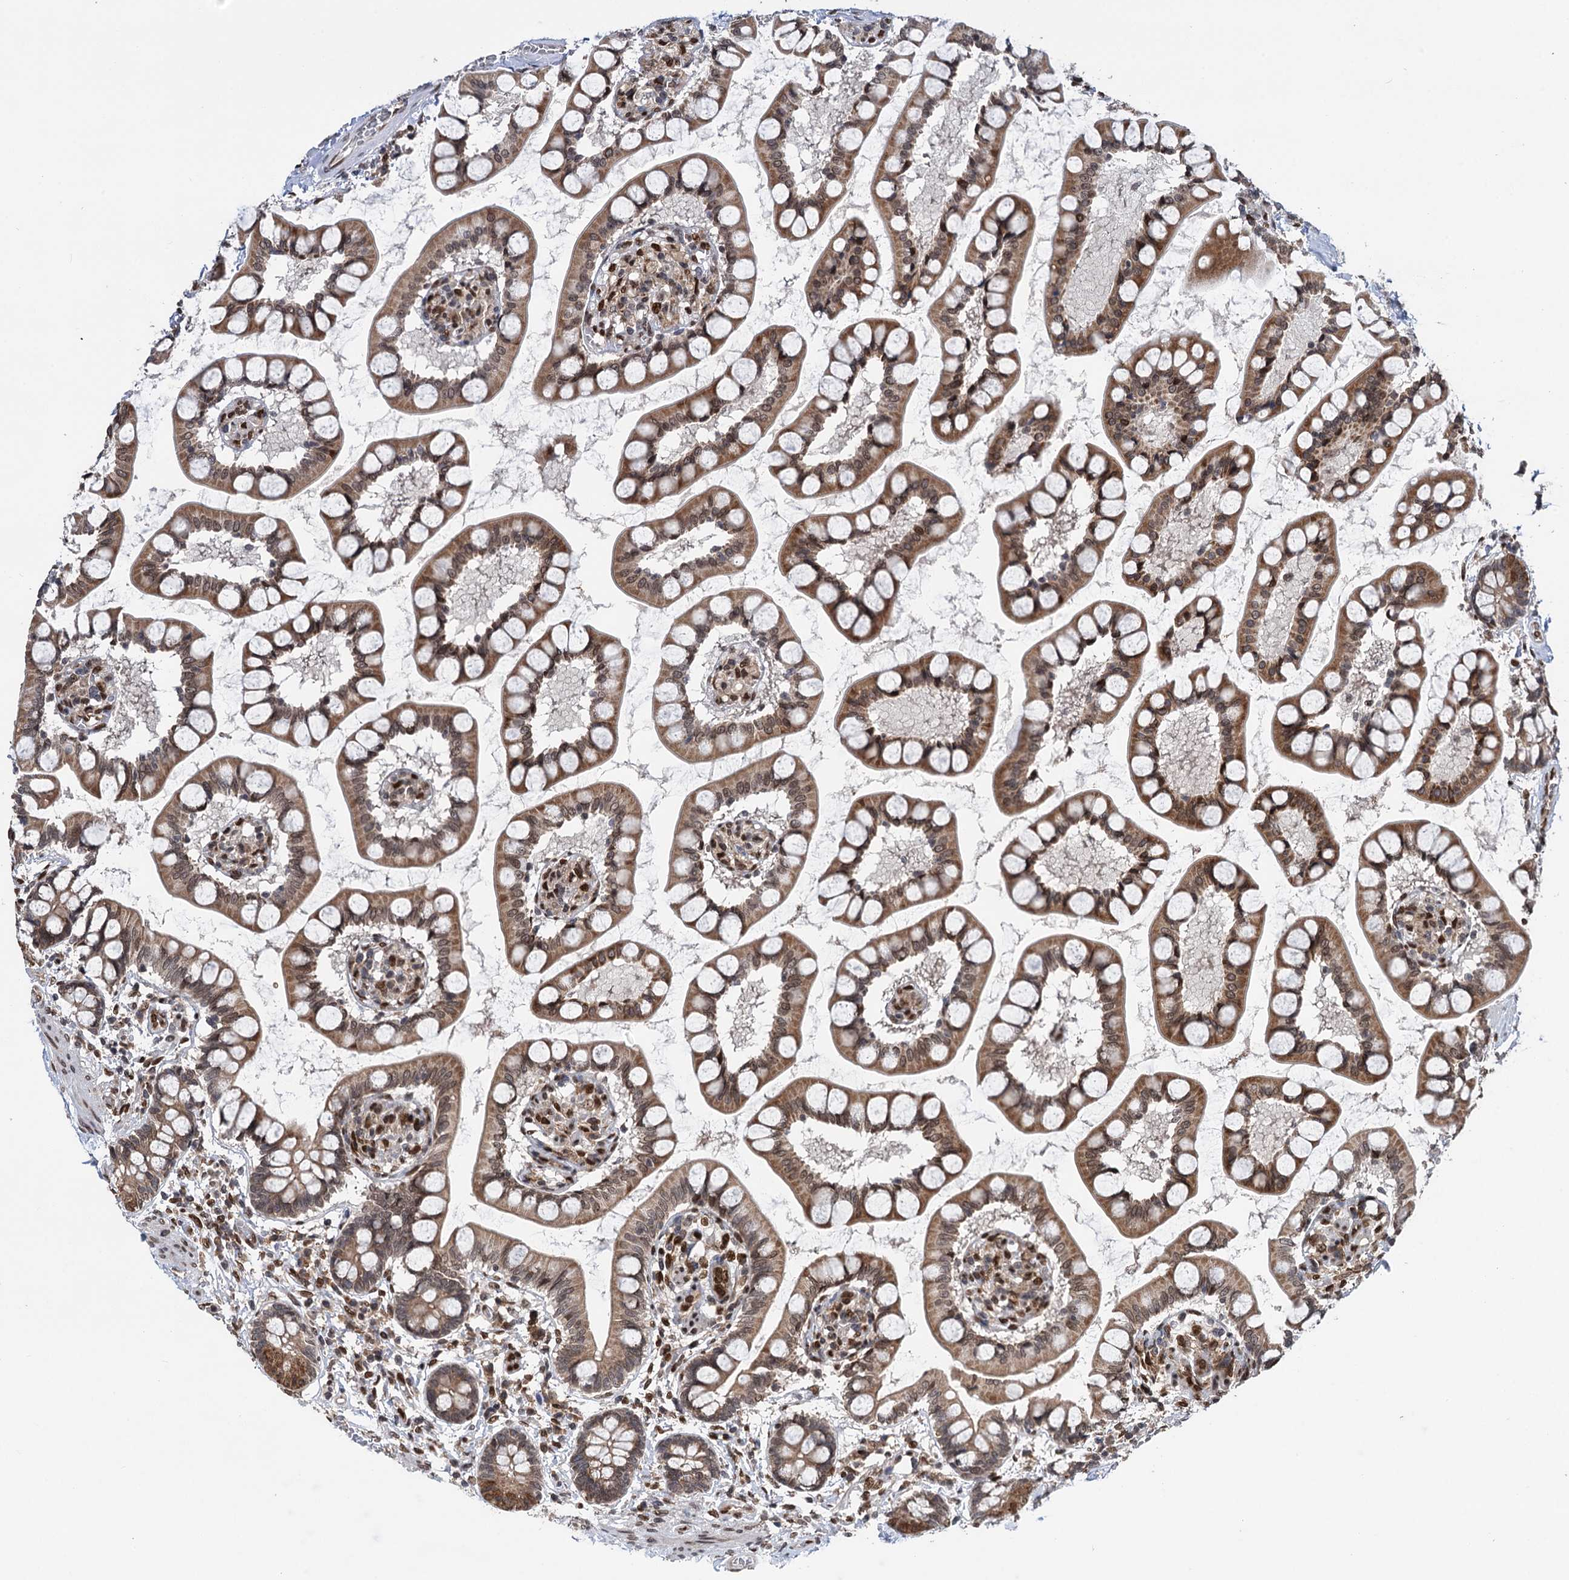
{"staining": {"intensity": "moderate", "quantity": ">75%", "location": "cytoplasmic/membranous,nuclear"}, "tissue": "small intestine", "cell_type": "Glandular cells", "image_type": "normal", "snomed": [{"axis": "morphology", "description": "Normal tissue, NOS"}, {"axis": "topography", "description": "Small intestine"}], "caption": "High-magnification brightfield microscopy of unremarkable small intestine stained with DAB (3,3'-diaminobenzidine) (brown) and counterstained with hematoxylin (blue). glandular cells exhibit moderate cytoplasmic/membranous,nuclear expression is present in approximately>75% of cells. The staining was performed using DAB (3,3'-diaminobenzidine), with brown indicating positive protein expression. Nuclei are stained blue with hematoxylin.", "gene": "MESD", "patient": {"sex": "male", "age": 52}}